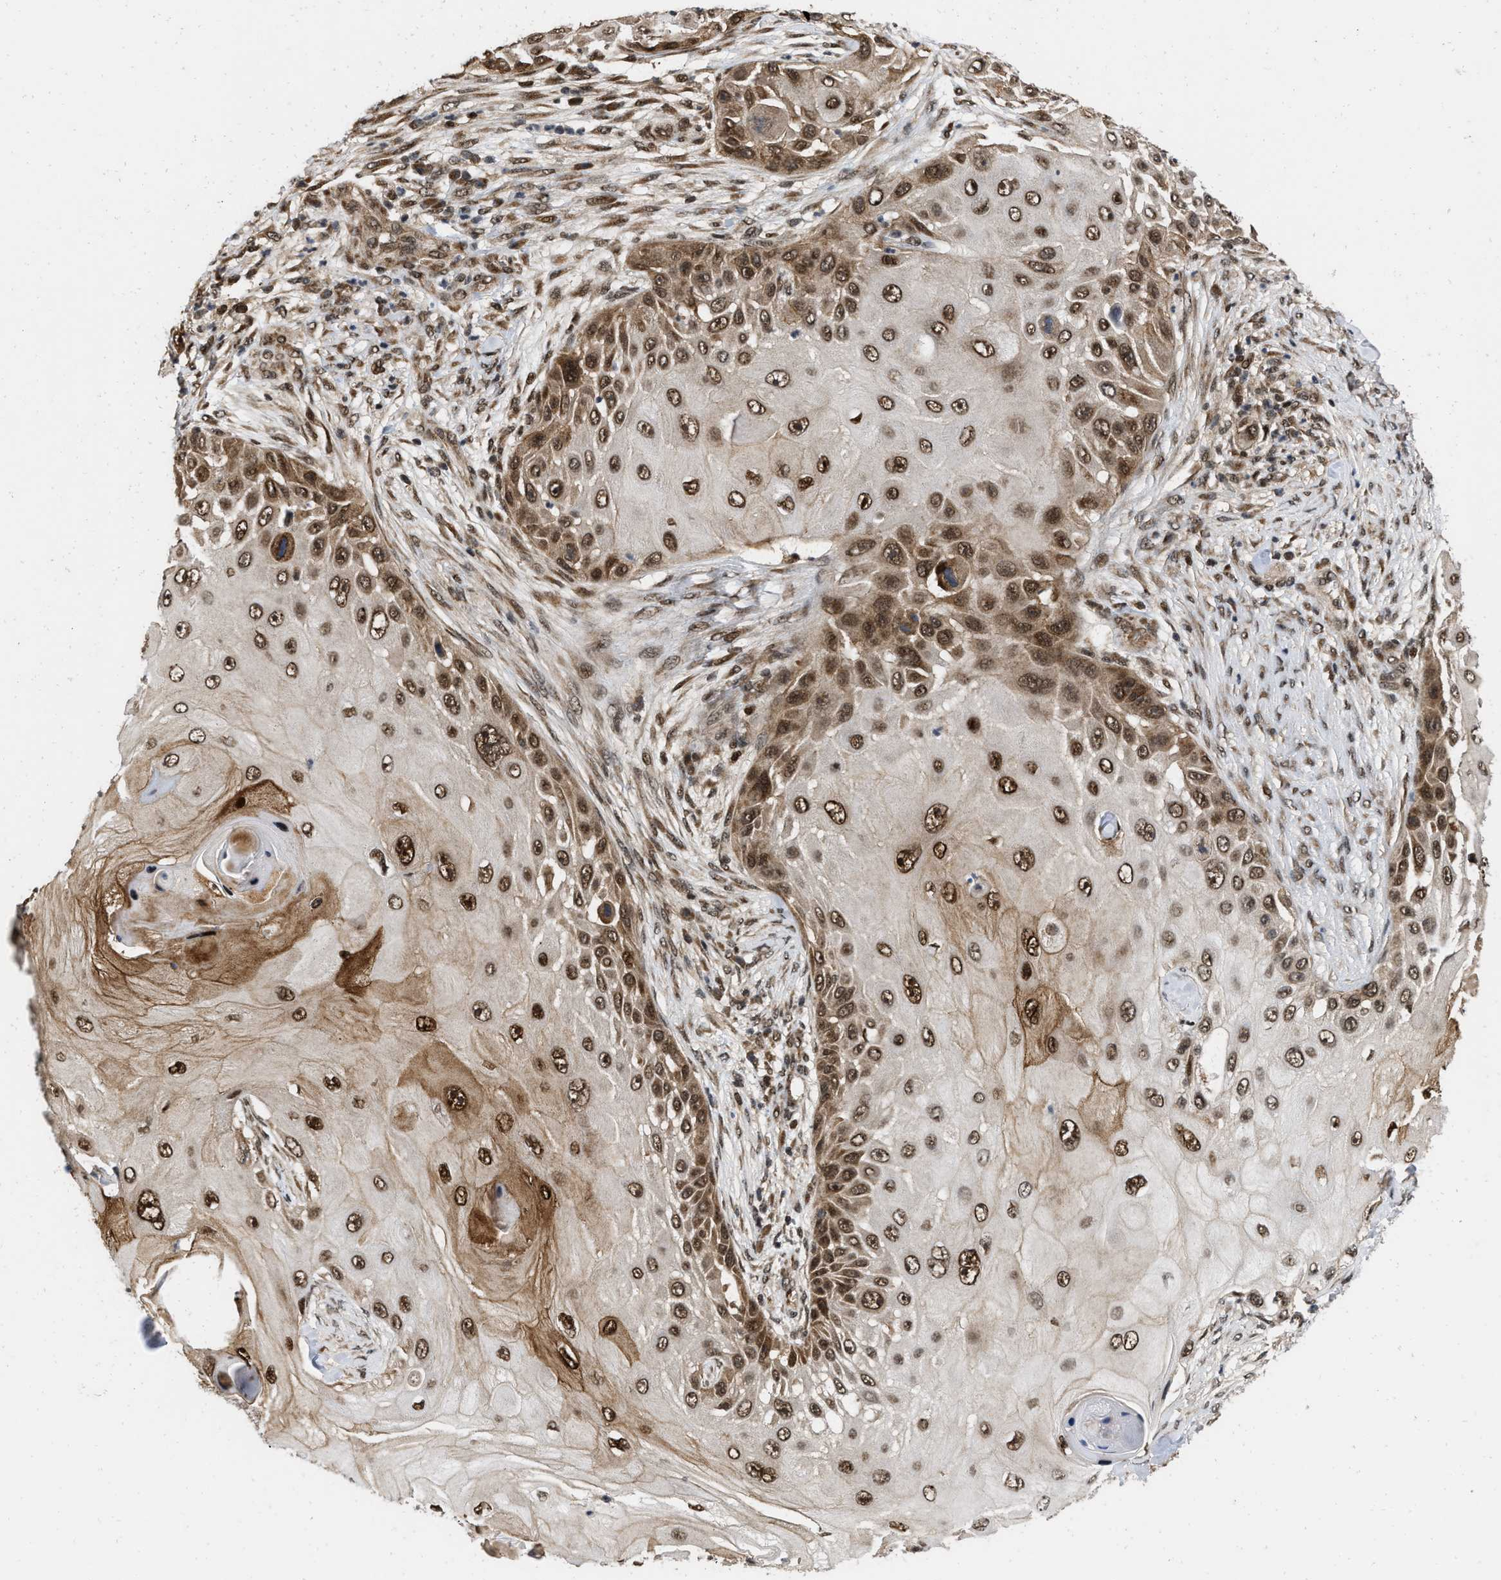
{"staining": {"intensity": "strong", "quantity": ">75%", "location": "cytoplasmic/membranous,nuclear"}, "tissue": "skin cancer", "cell_type": "Tumor cells", "image_type": "cancer", "snomed": [{"axis": "morphology", "description": "Squamous cell carcinoma, NOS"}, {"axis": "topography", "description": "Skin"}], "caption": "Skin cancer stained for a protein (brown) exhibits strong cytoplasmic/membranous and nuclear positive staining in about >75% of tumor cells.", "gene": "ANKRD11", "patient": {"sex": "female", "age": 44}}